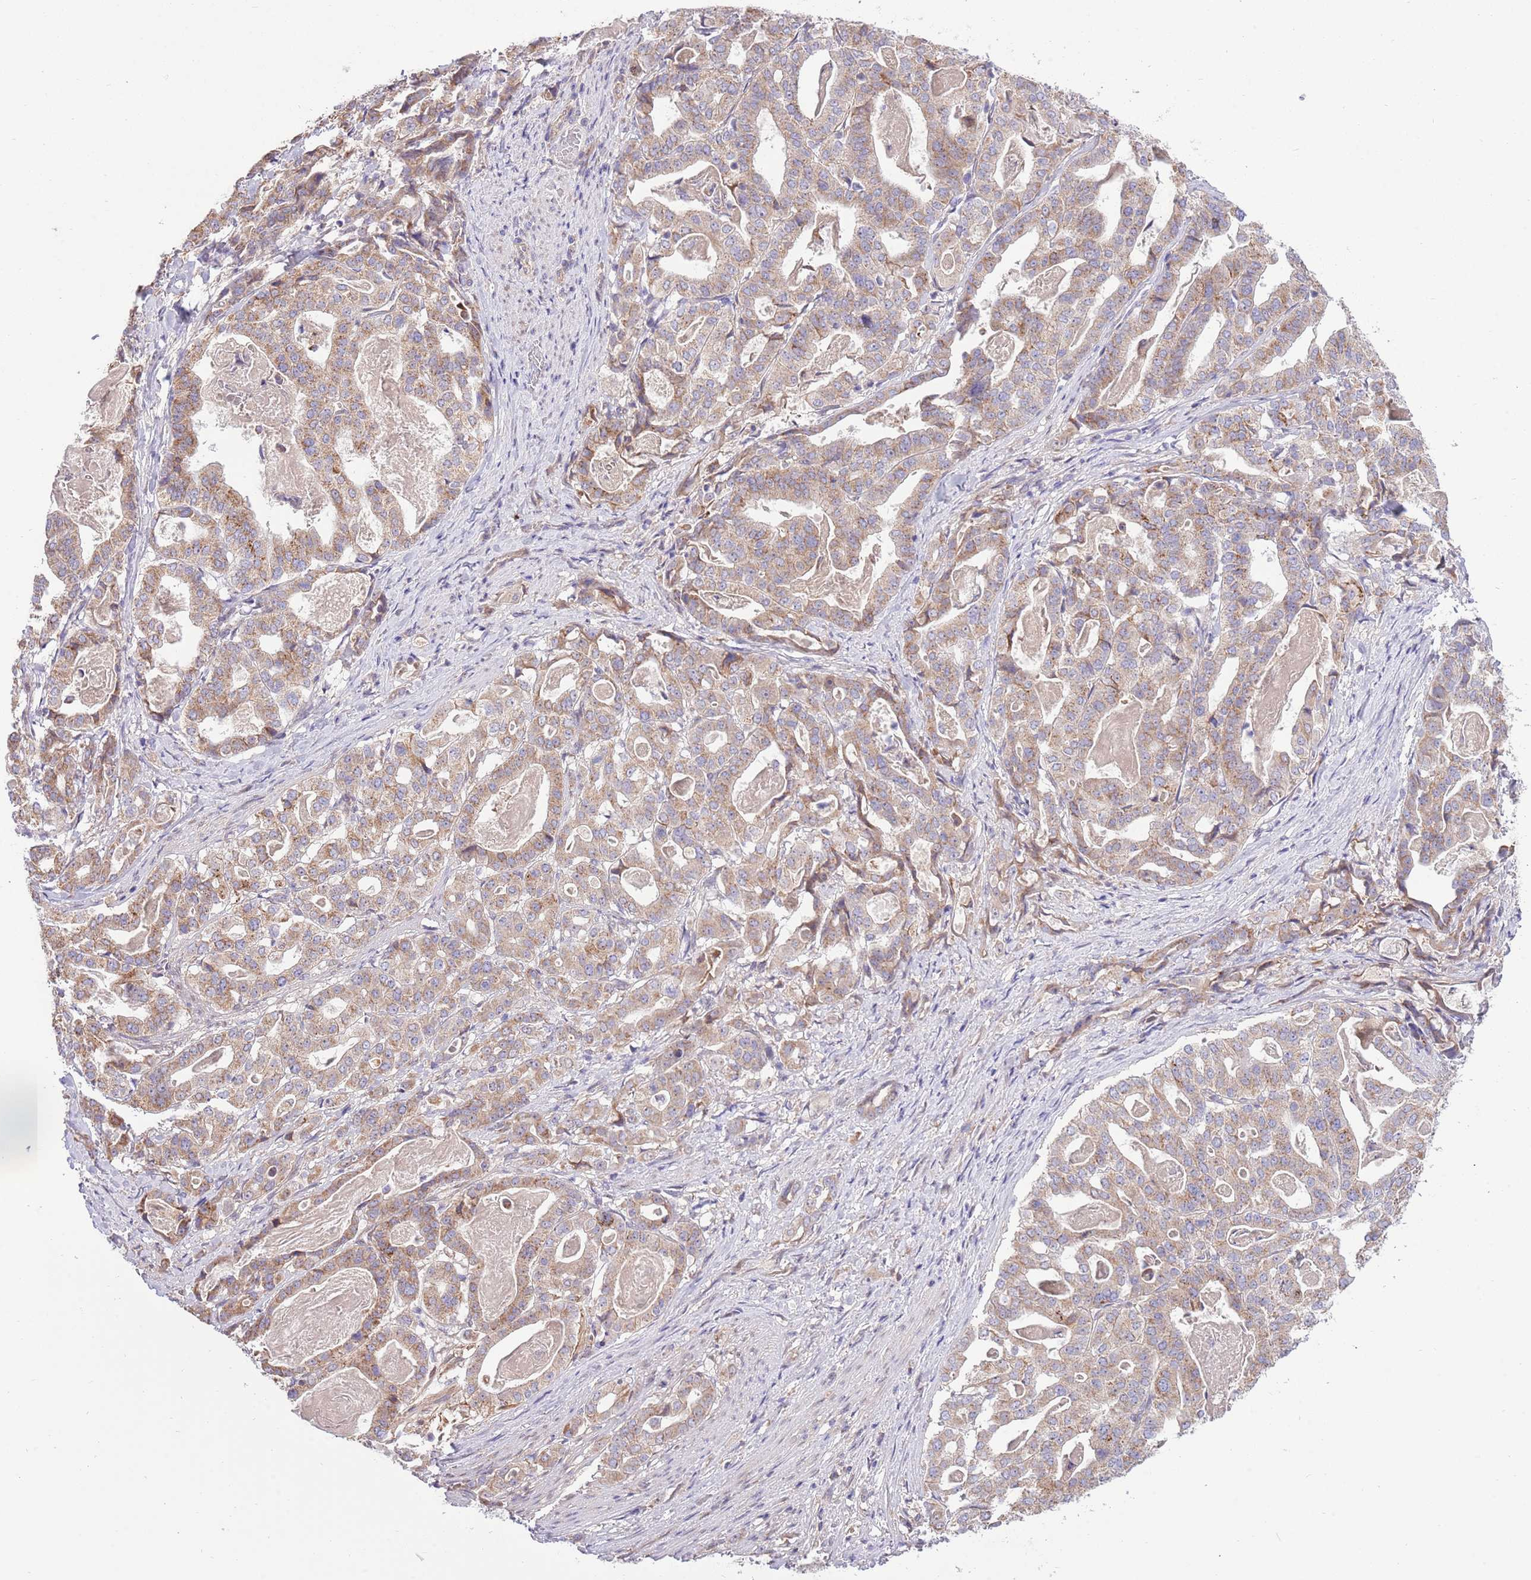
{"staining": {"intensity": "moderate", "quantity": ">75%", "location": "cytoplasmic/membranous"}, "tissue": "stomach cancer", "cell_type": "Tumor cells", "image_type": "cancer", "snomed": [{"axis": "morphology", "description": "Adenocarcinoma, NOS"}, {"axis": "topography", "description": "Stomach"}], "caption": "This photomicrograph displays adenocarcinoma (stomach) stained with immunohistochemistry to label a protein in brown. The cytoplasmic/membranous of tumor cells show moderate positivity for the protein. Nuclei are counter-stained blue.", "gene": "ARL2BP", "patient": {"sex": "male", "age": 48}}